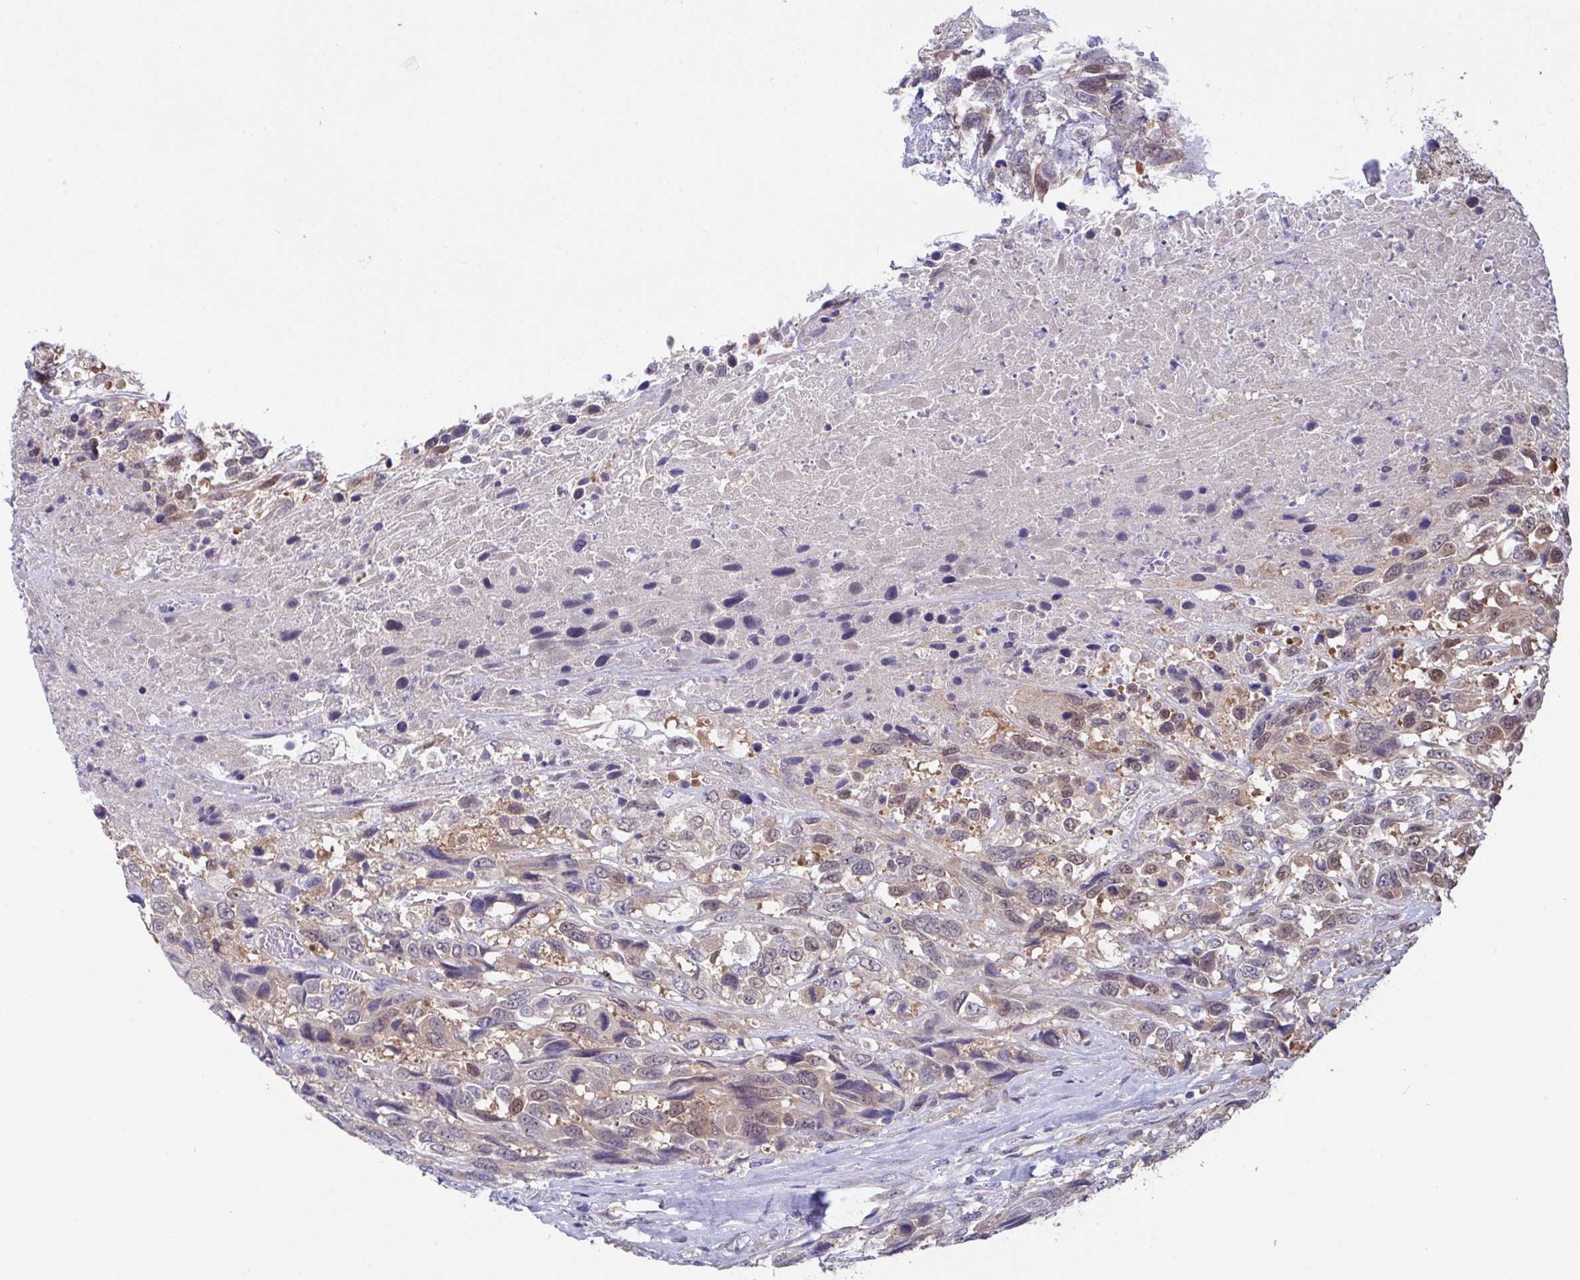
{"staining": {"intensity": "weak", "quantity": "25%-75%", "location": "cytoplasmic/membranous,nuclear"}, "tissue": "urothelial cancer", "cell_type": "Tumor cells", "image_type": "cancer", "snomed": [{"axis": "morphology", "description": "Urothelial carcinoma, High grade"}, {"axis": "topography", "description": "Urinary bladder"}], "caption": "A brown stain labels weak cytoplasmic/membranous and nuclear staining of a protein in high-grade urothelial carcinoma tumor cells. Using DAB (3,3'-diaminobenzidine) (brown) and hematoxylin (blue) stains, captured at high magnification using brightfield microscopy.", "gene": "L3HYPDH", "patient": {"sex": "female", "age": 70}}